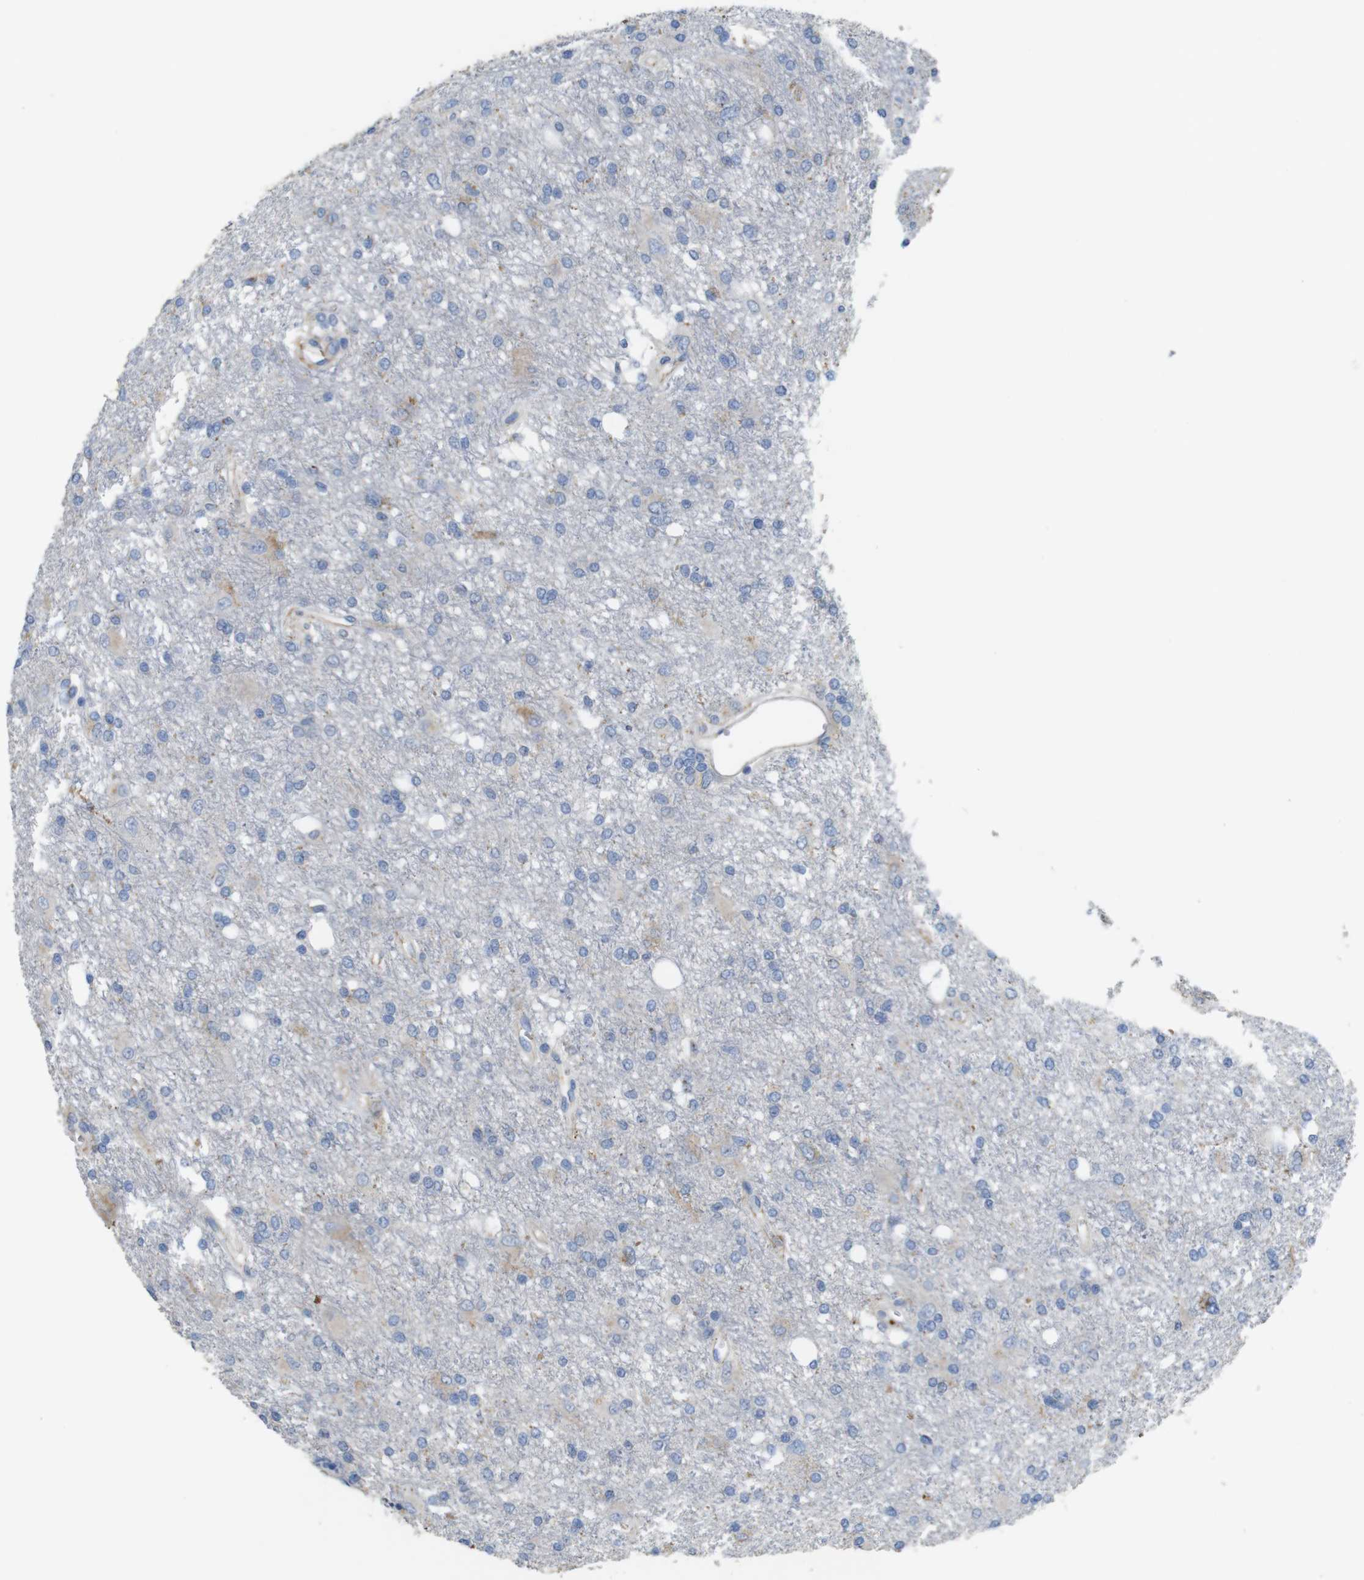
{"staining": {"intensity": "weak", "quantity": "<25%", "location": "cytoplasmic/membranous"}, "tissue": "glioma", "cell_type": "Tumor cells", "image_type": "cancer", "snomed": [{"axis": "morphology", "description": "Glioma, malignant, High grade"}, {"axis": "topography", "description": "Brain"}], "caption": "IHC histopathology image of neoplastic tissue: human malignant glioma (high-grade) stained with DAB (3,3'-diaminobenzidine) exhibits no significant protein staining in tumor cells.", "gene": "NHLRC3", "patient": {"sex": "female", "age": 59}}